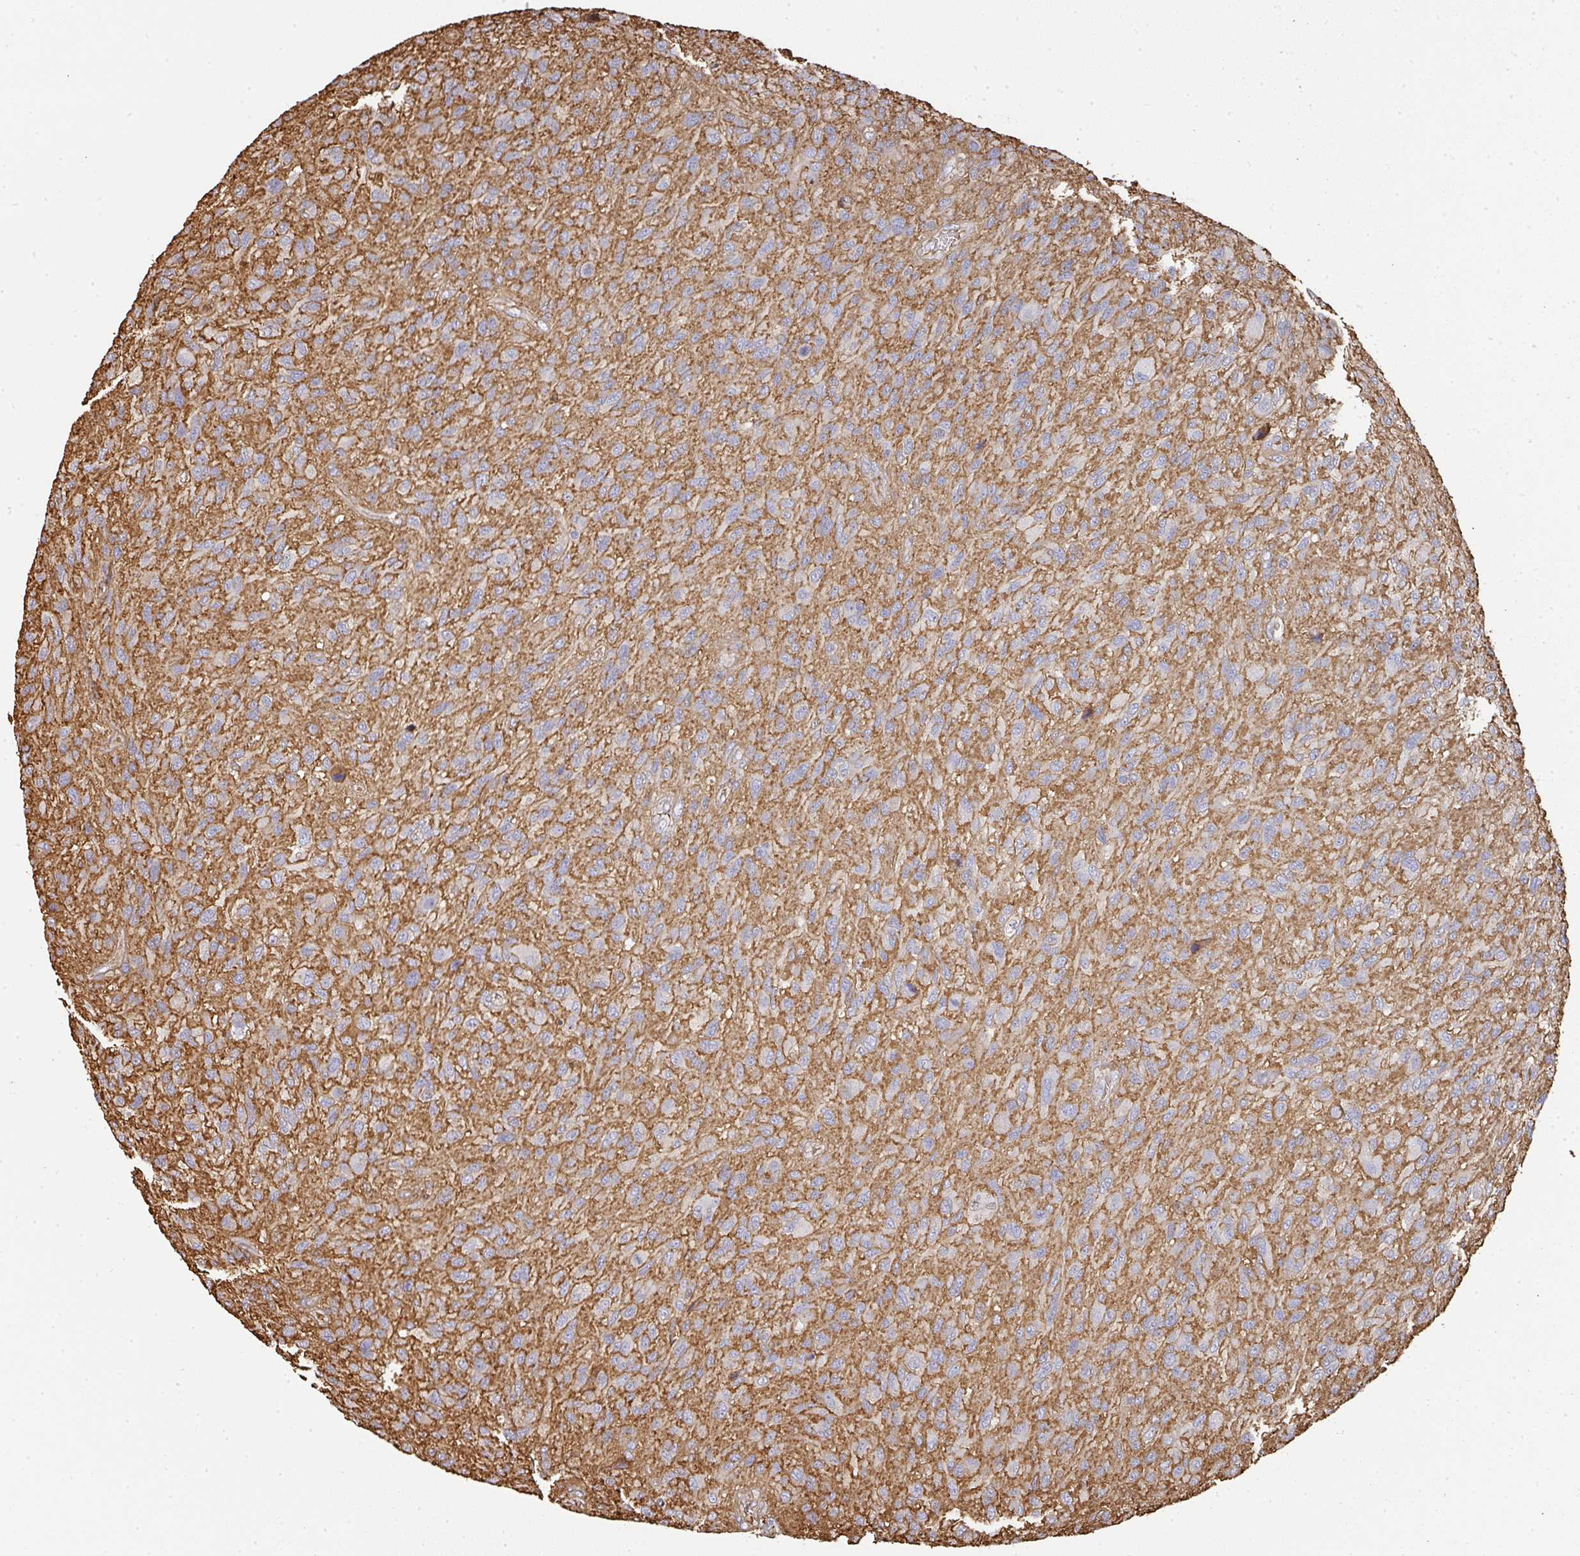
{"staining": {"intensity": "negative", "quantity": "none", "location": "none"}, "tissue": "glioma", "cell_type": "Tumor cells", "image_type": "cancer", "snomed": [{"axis": "morphology", "description": "Glioma, malignant, High grade"}, {"axis": "topography", "description": "Brain"}], "caption": "Immunohistochemistry of human malignant high-grade glioma shows no positivity in tumor cells. (Immunohistochemistry (ihc), brightfield microscopy, high magnification).", "gene": "ALB", "patient": {"sex": "male", "age": 47}}